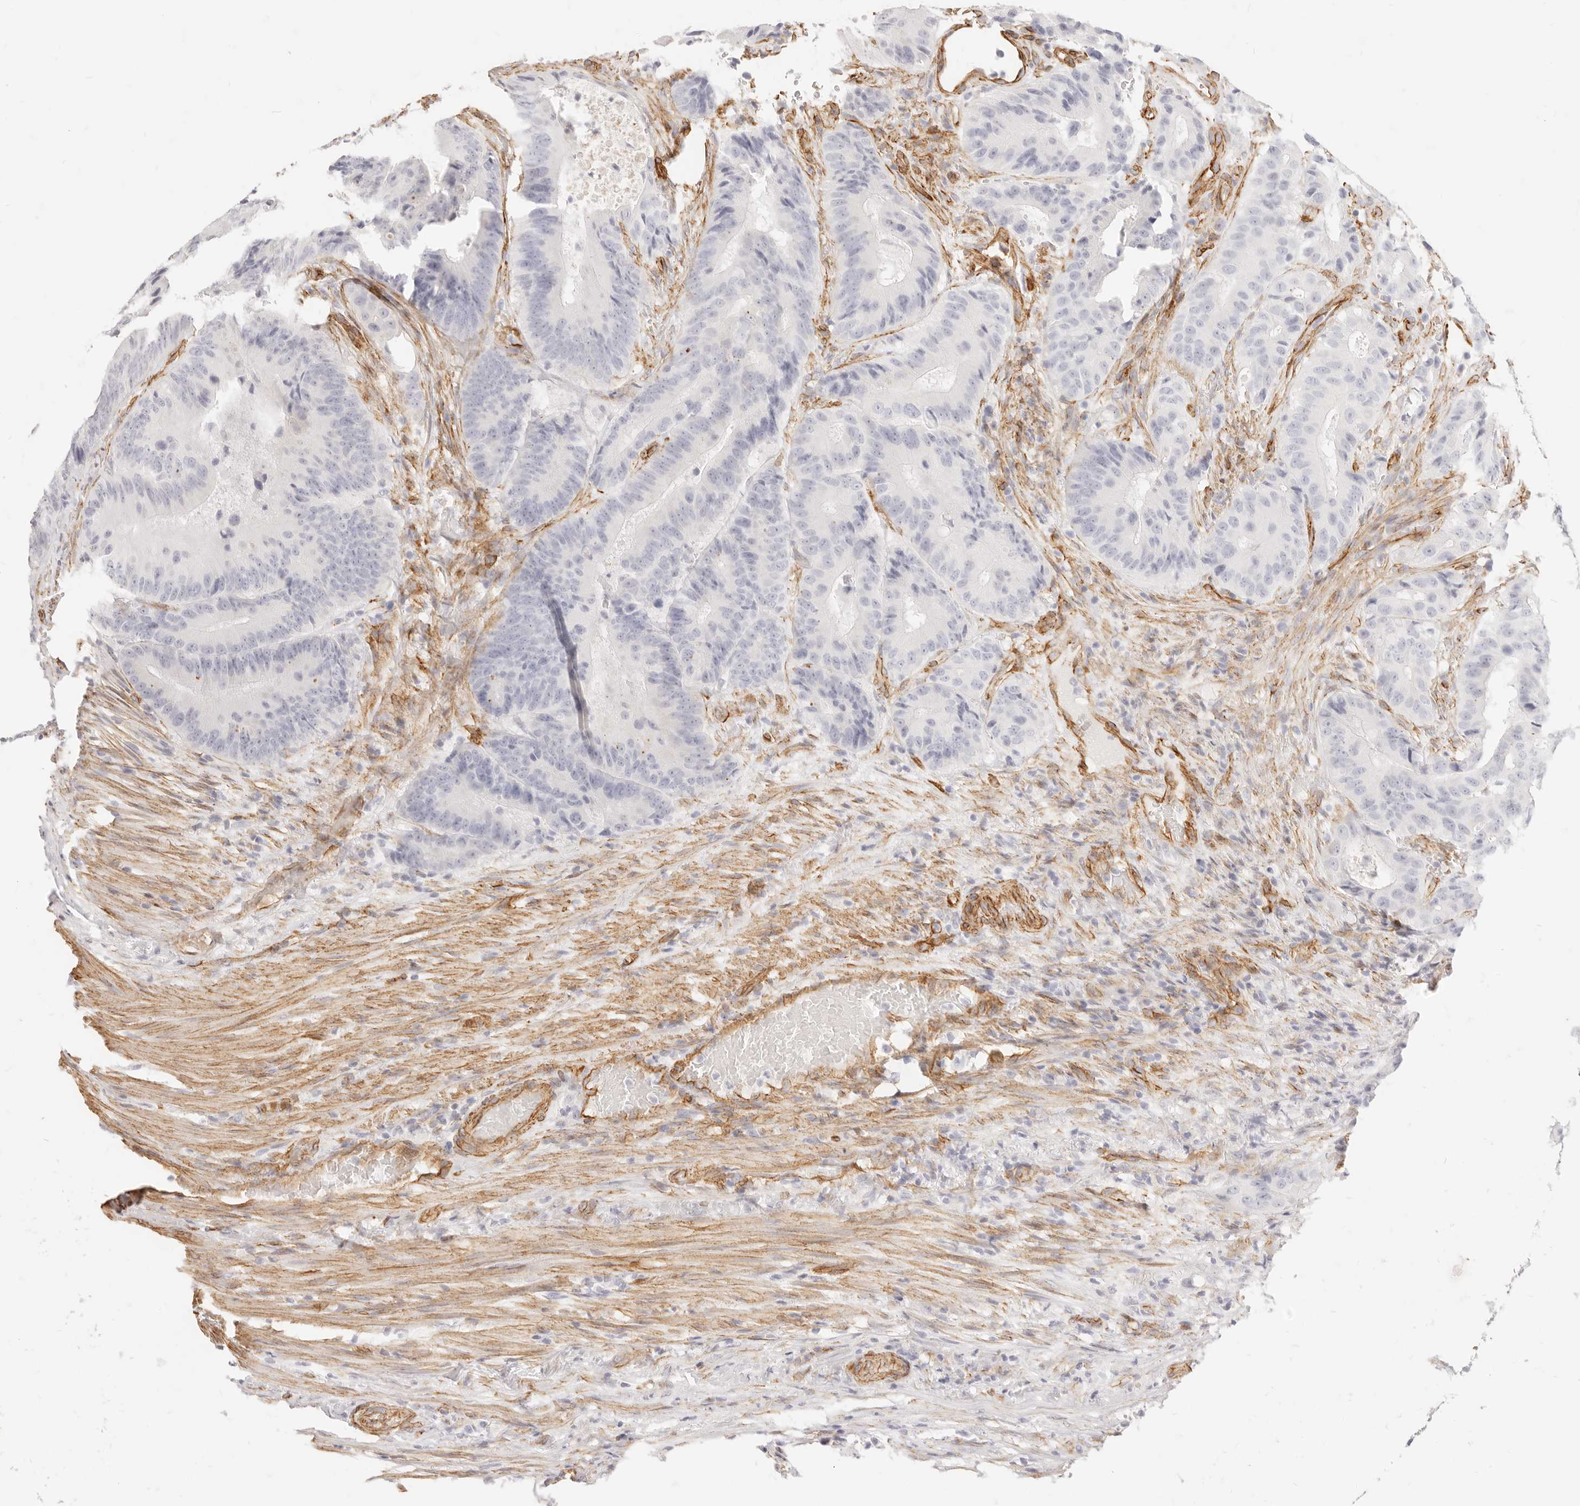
{"staining": {"intensity": "negative", "quantity": "none", "location": "none"}, "tissue": "colorectal cancer", "cell_type": "Tumor cells", "image_type": "cancer", "snomed": [{"axis": "morphology", "description": "Adenocarcinoma, NOS"}, {"axis": "topography", "description": "Colon"}], "caption": "A micrograph of adenocarcinoma (colorectal) stained for a protein exhibits no brown staining in tumor cells.", "gene": "NUS1", "patient": {"sex": "male", "age": 83}}